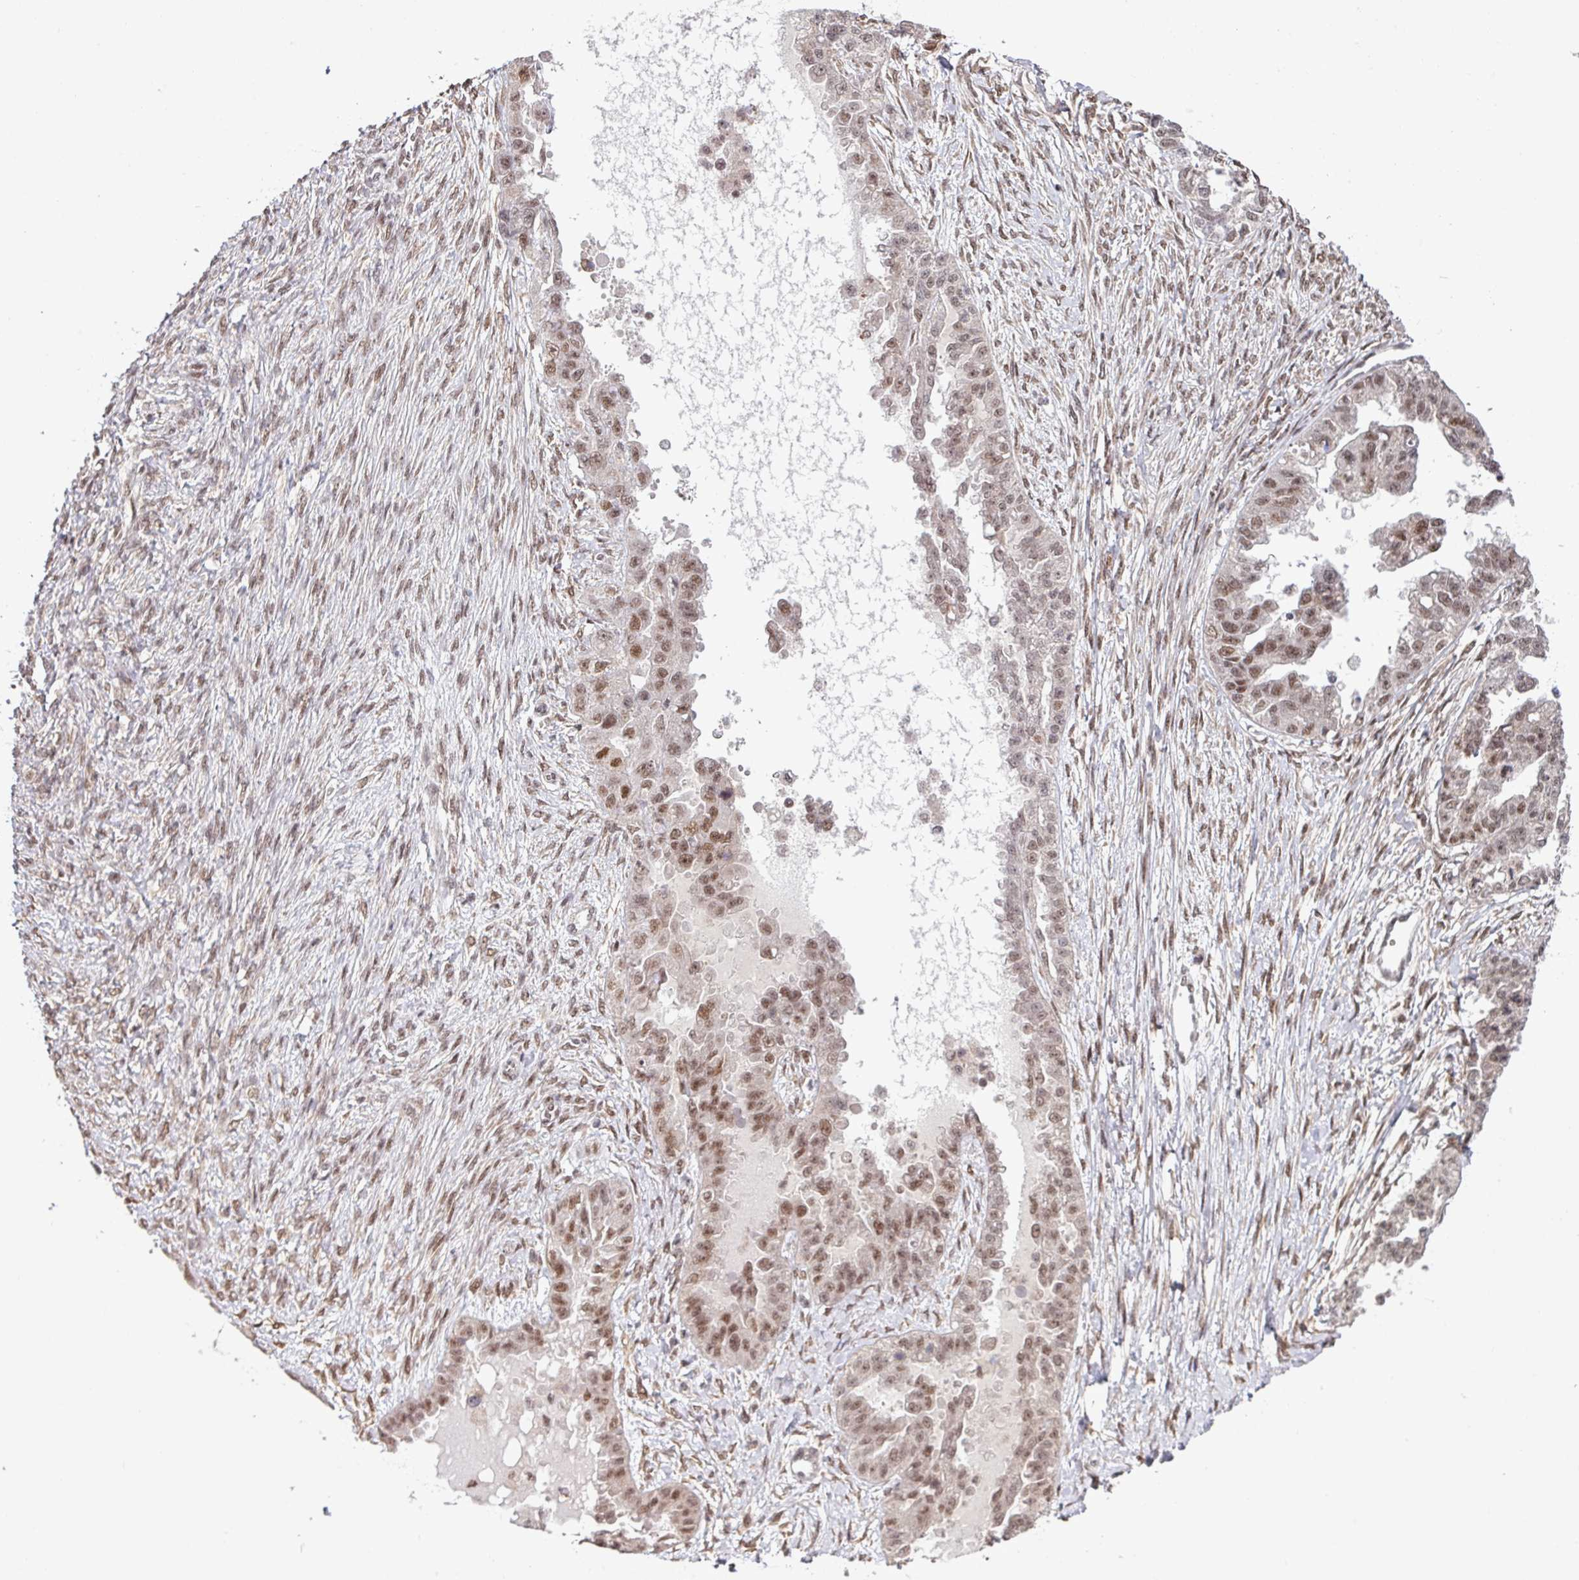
{"staining": {"intensity": "moderate", "quantity": ">75%", "location": "nuclear"}, "tissue": "ovarian cancer", "cell_type": "Tumor cells", "image_type": "cancer", "snomed": [{"axis": "morphology", "description": "Cystadenocarcinoma, serous, NOS"}, {"axis": "topography", "description": "Ovary"}], "caption": "A high-resolution photomicrograph shows IHC staining of ovarian serous cystadenocarcinoma, which demonstrates moderate nuclear expression in approximately >75% of tumor cells.", "gene": "PHF23", "patient": {"sex": "female", "age": 58}}